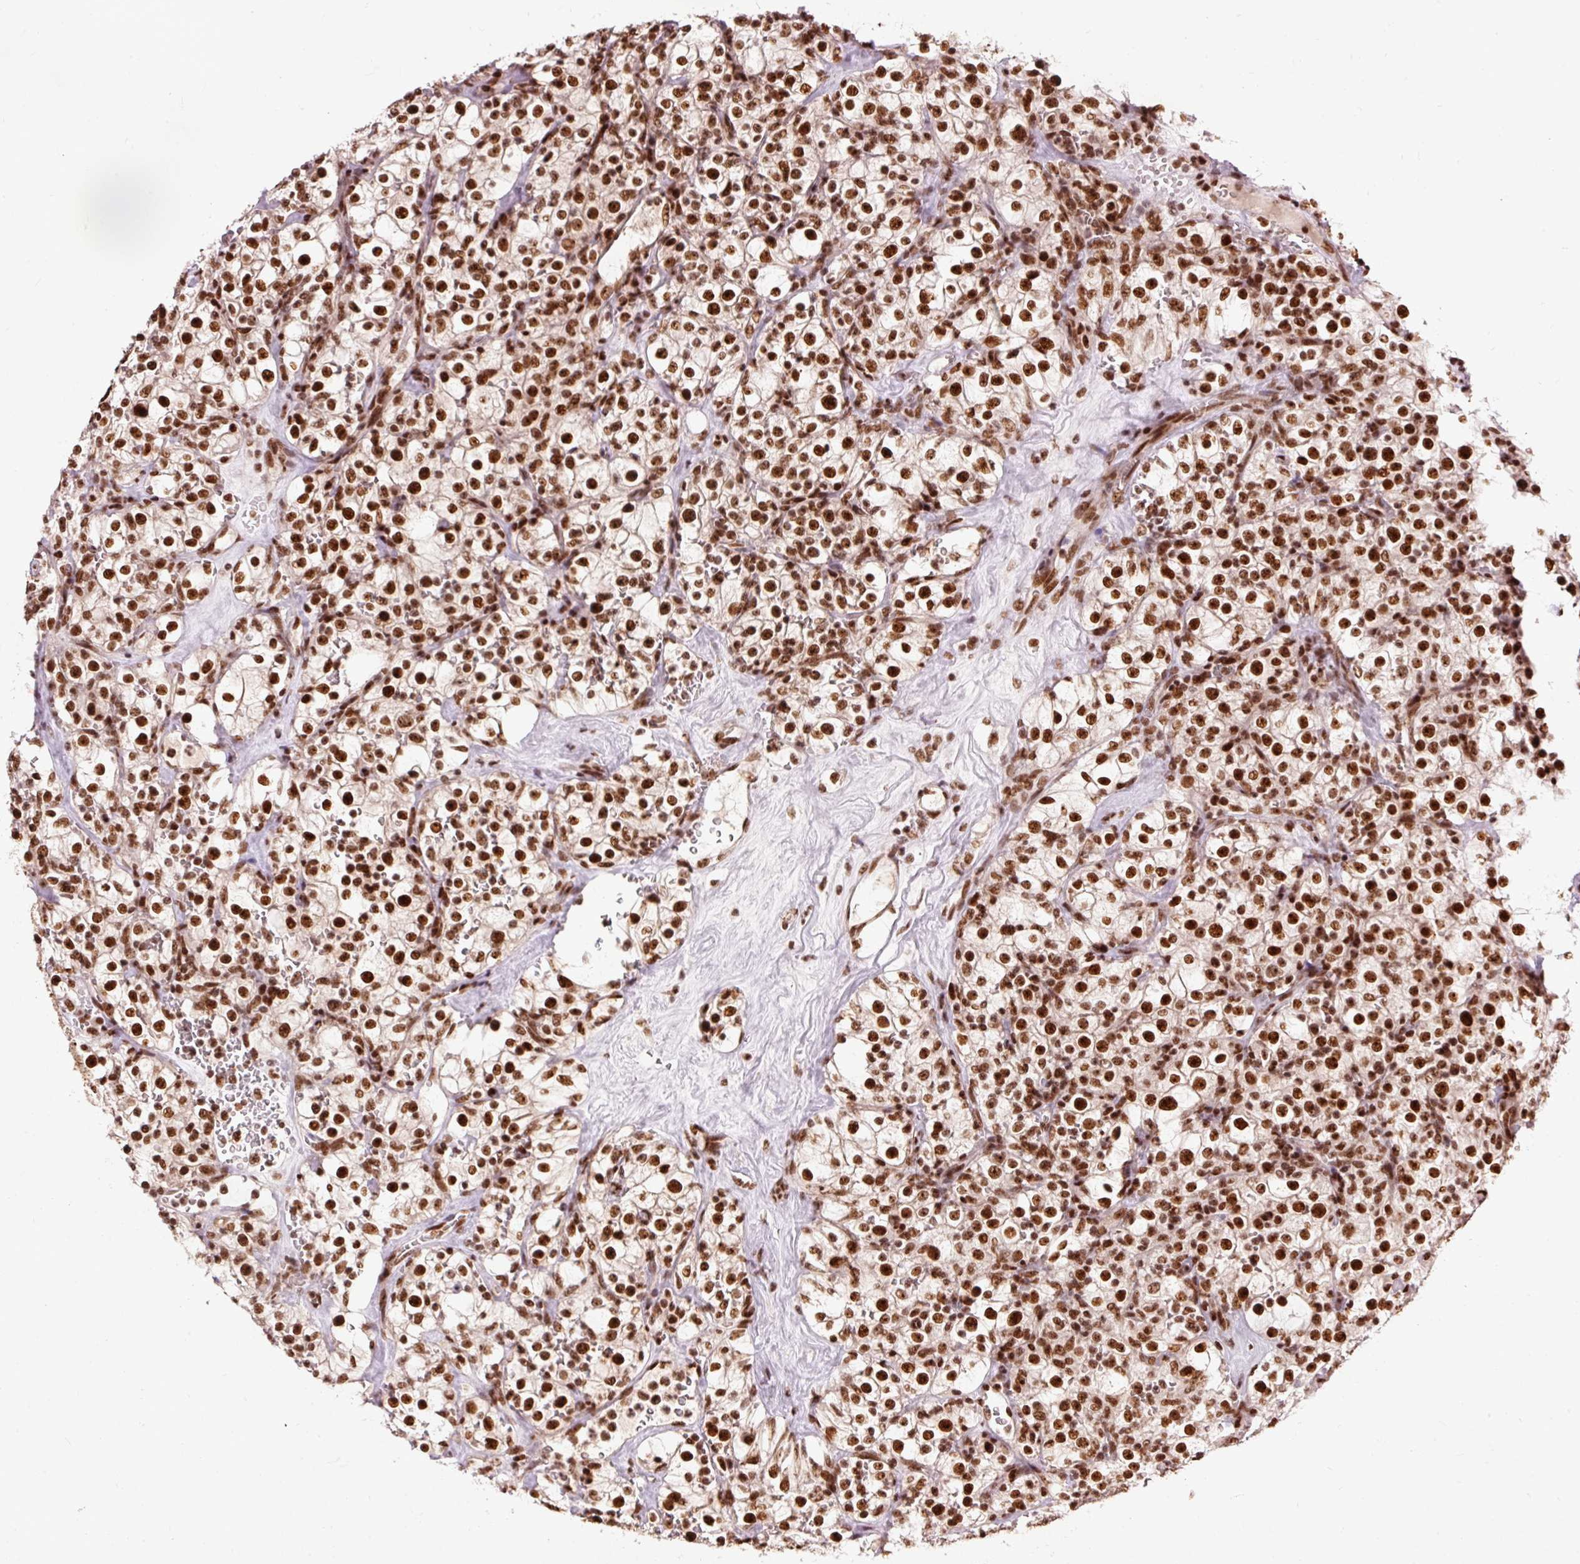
{"staining": {"intensity": "strong", "quantity": ">75%", "location": "nuclear"}, "tissue": "renal cancer", "cell_type": "Tumor cells", "image_type": "cancer", "snomed": [{"axis": "morphology", "description": "Adenocarcinoma, NOS"}, {"axis": "topography", "description": "Kidney"}], "caption": "An immunohistochemistry (IHC) photomicrograph of neoplastic tissue is shown. Protein staining in brown shows strong nuclear positivity in renal cancer within tumor cells. Nuclei are stained in blue.", "gene": "ZBTB44", "patient": {"sex": "female", "age": 74}}